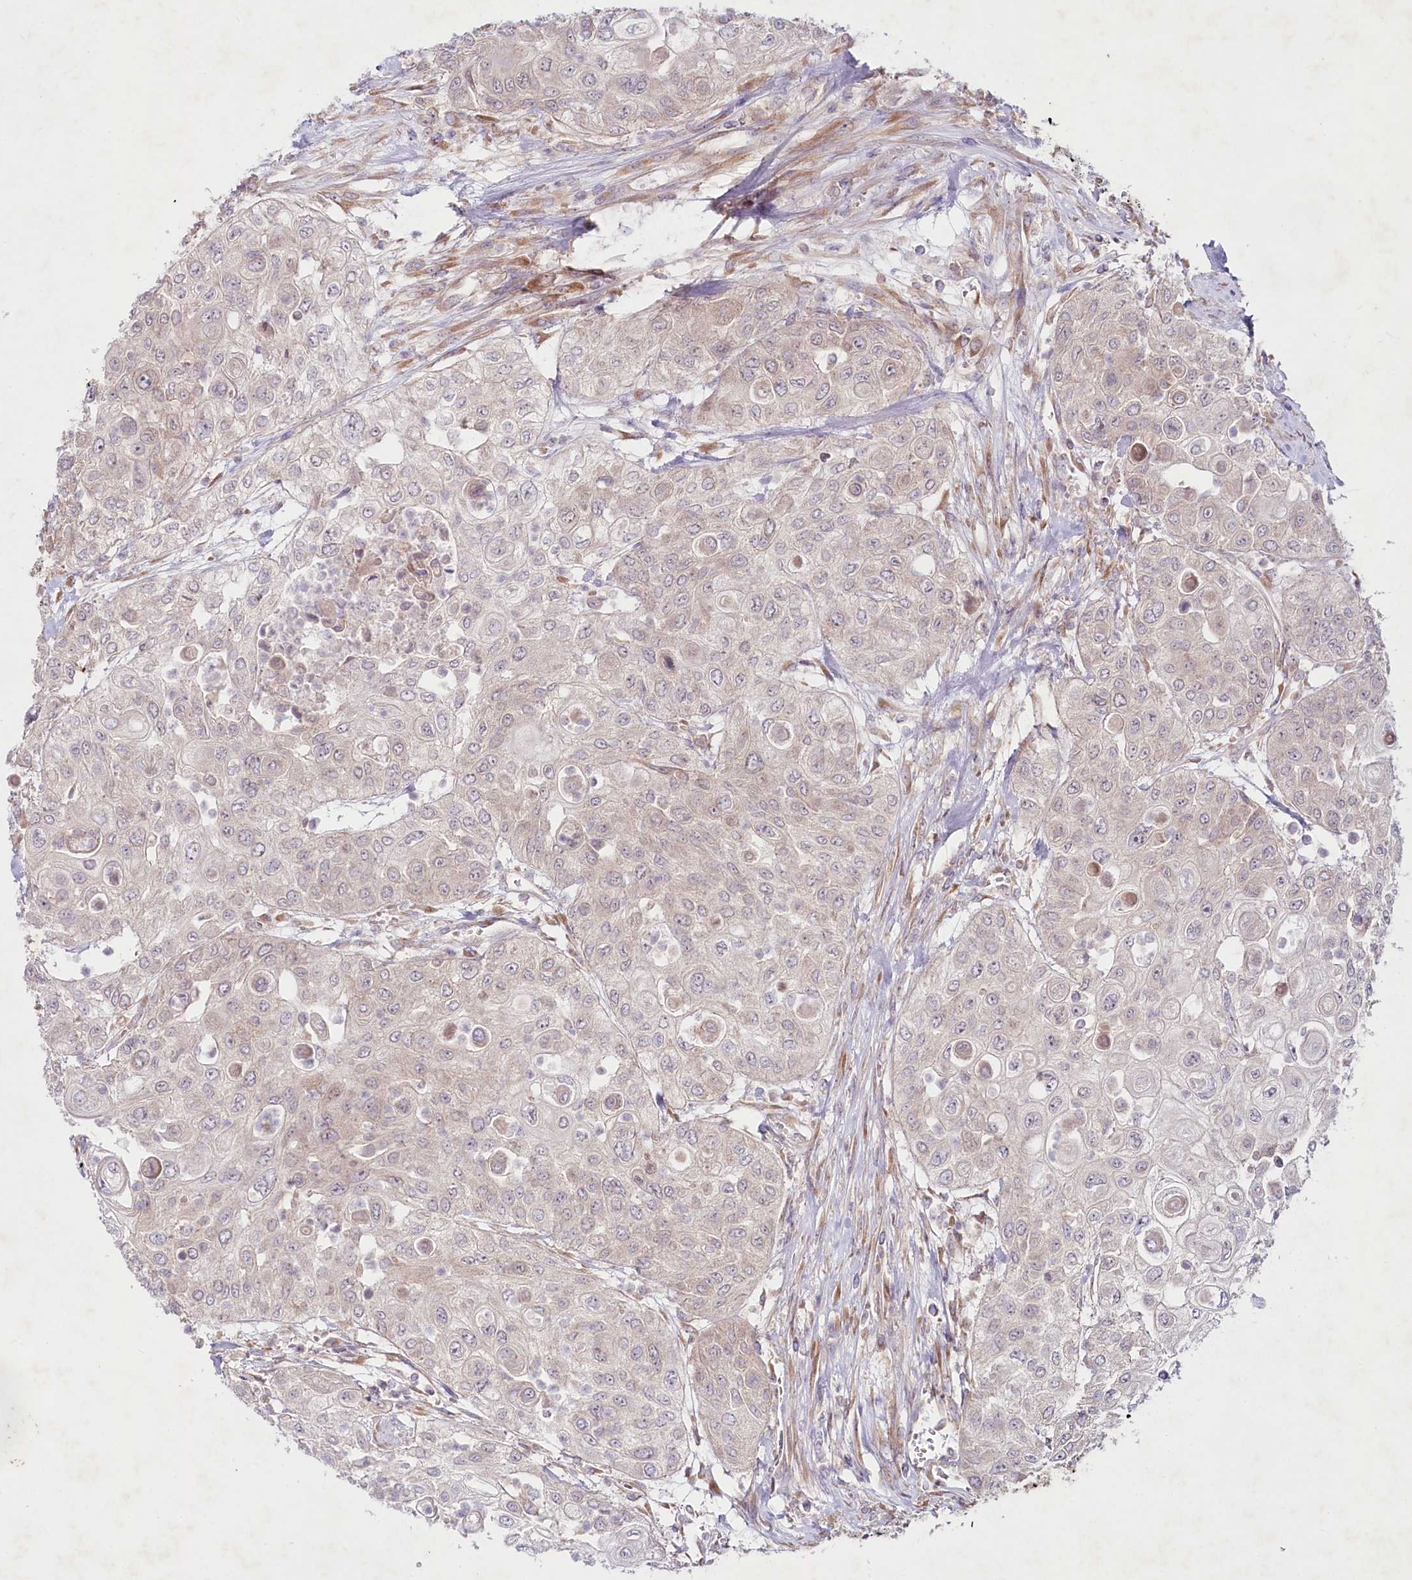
{"staining": {"intensity": "negative", "quantity": "none", "location": "none"}, "tissue": "urothelial cancer", "cell_type": "Tumor cells", "image_type": "cancer", "snomed": [{"axis": "morphology", "description": "Urothelial carcinoma, High grade"}, {"axis": "topography", "description": "Urinary bladder"}], "caption": "A micrograph of high-grade urothelial carcinoma stained for a protein displays no brown staining in tumor cells.", "gene": "TNIP1", "patient": {"sex": "female", "age": 79}}